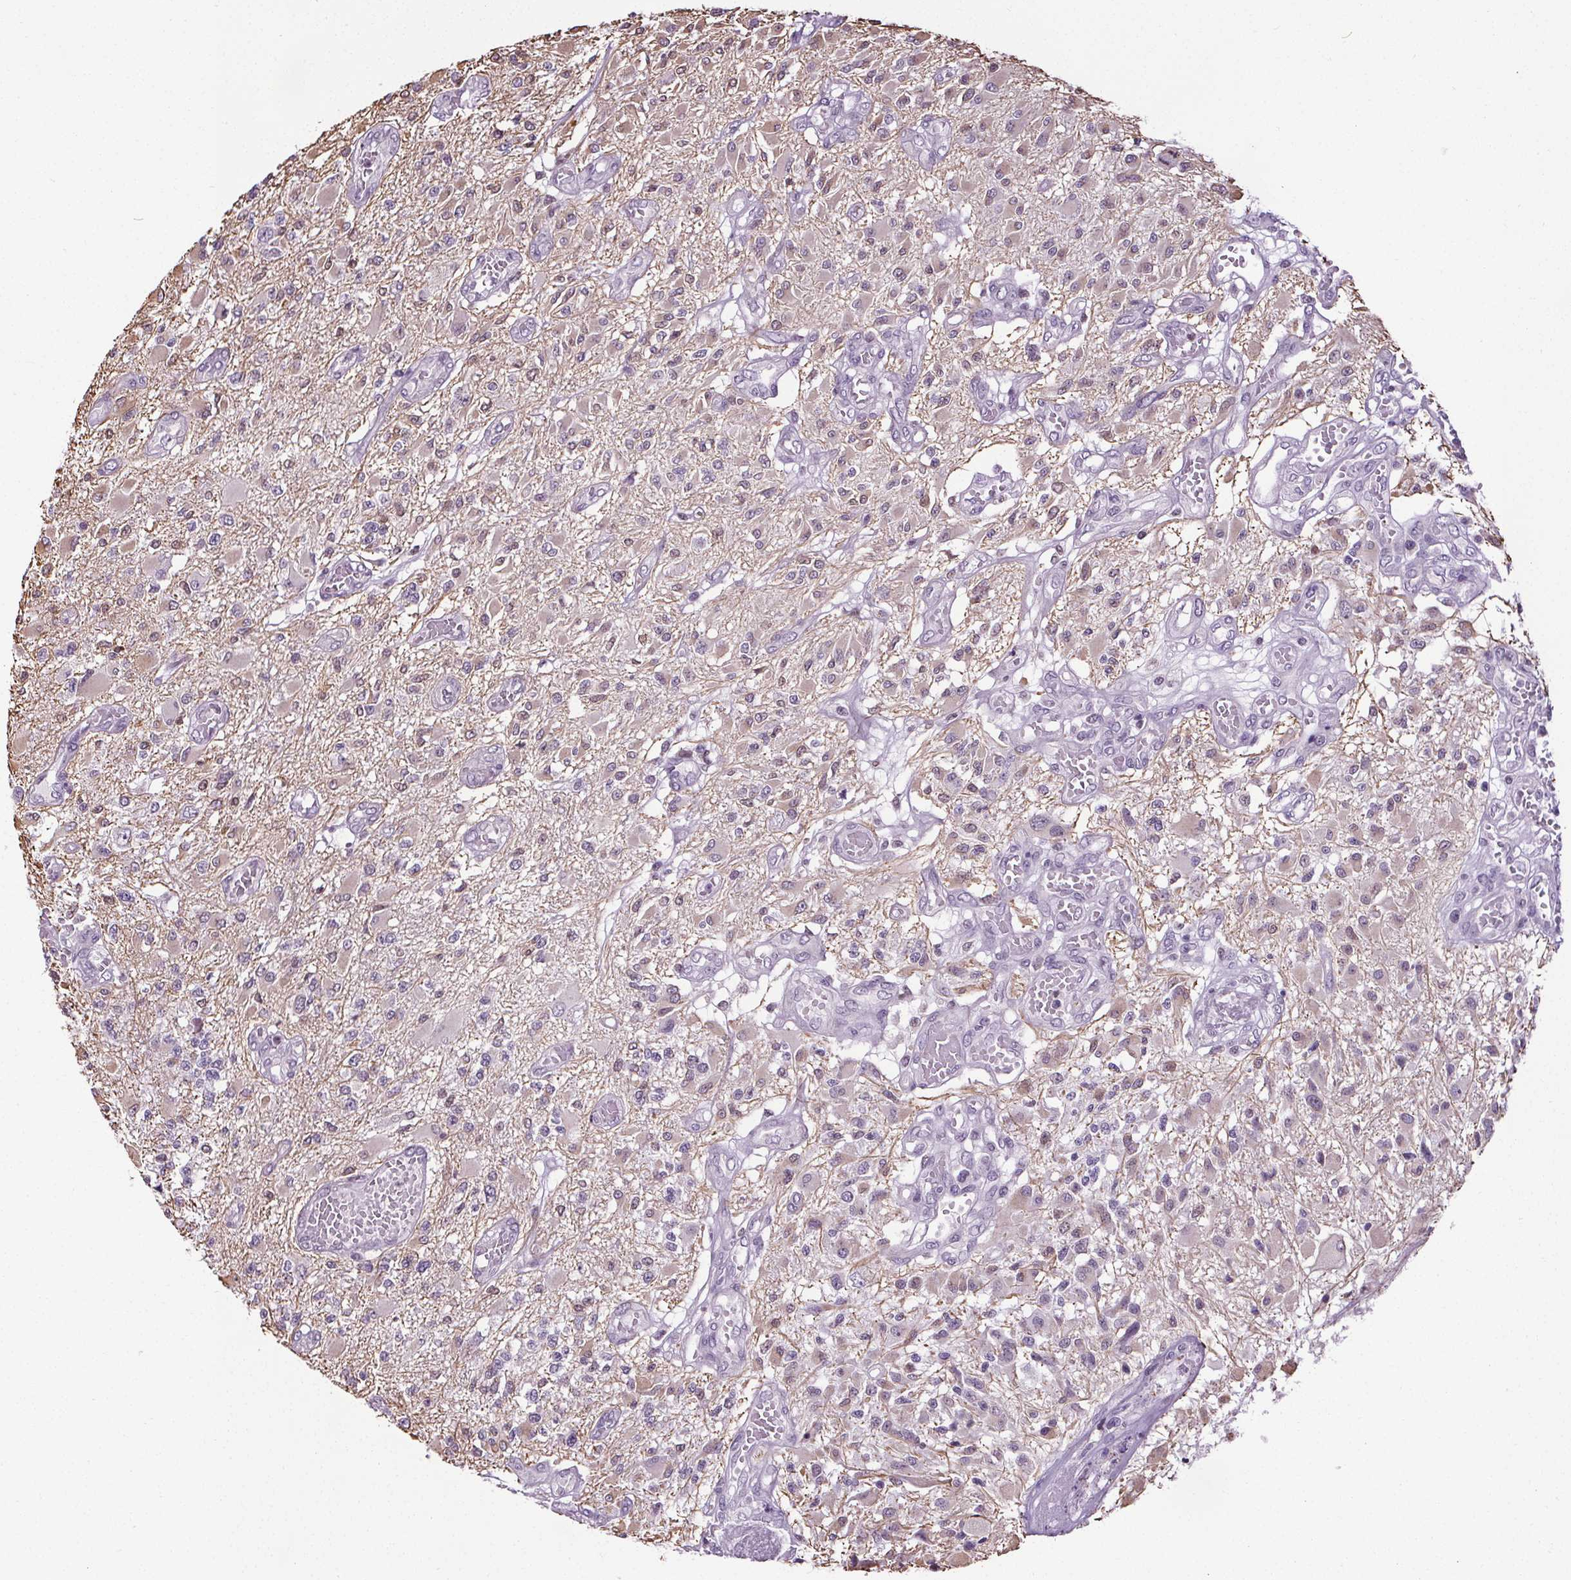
{"staining": {"intensity": "negative", "quantity": "none", "location": "none"}, "tissue": "glioma", "cell_type": "Tumor cells", "image_type": "cancer", "snomed": [{"axis": "morphology", "description": "Glioma, malignant, High grade"}, {"axis": "topography", "description": "Brain"}], "caption": "Photomicrograph shows no significant protein staining in tumor cells of glioma. (Immunohistochemistry, brightfield microscopy, high magnification).", "gene": "TMEM240", "patient": {"sex": "female", "age": 63}}